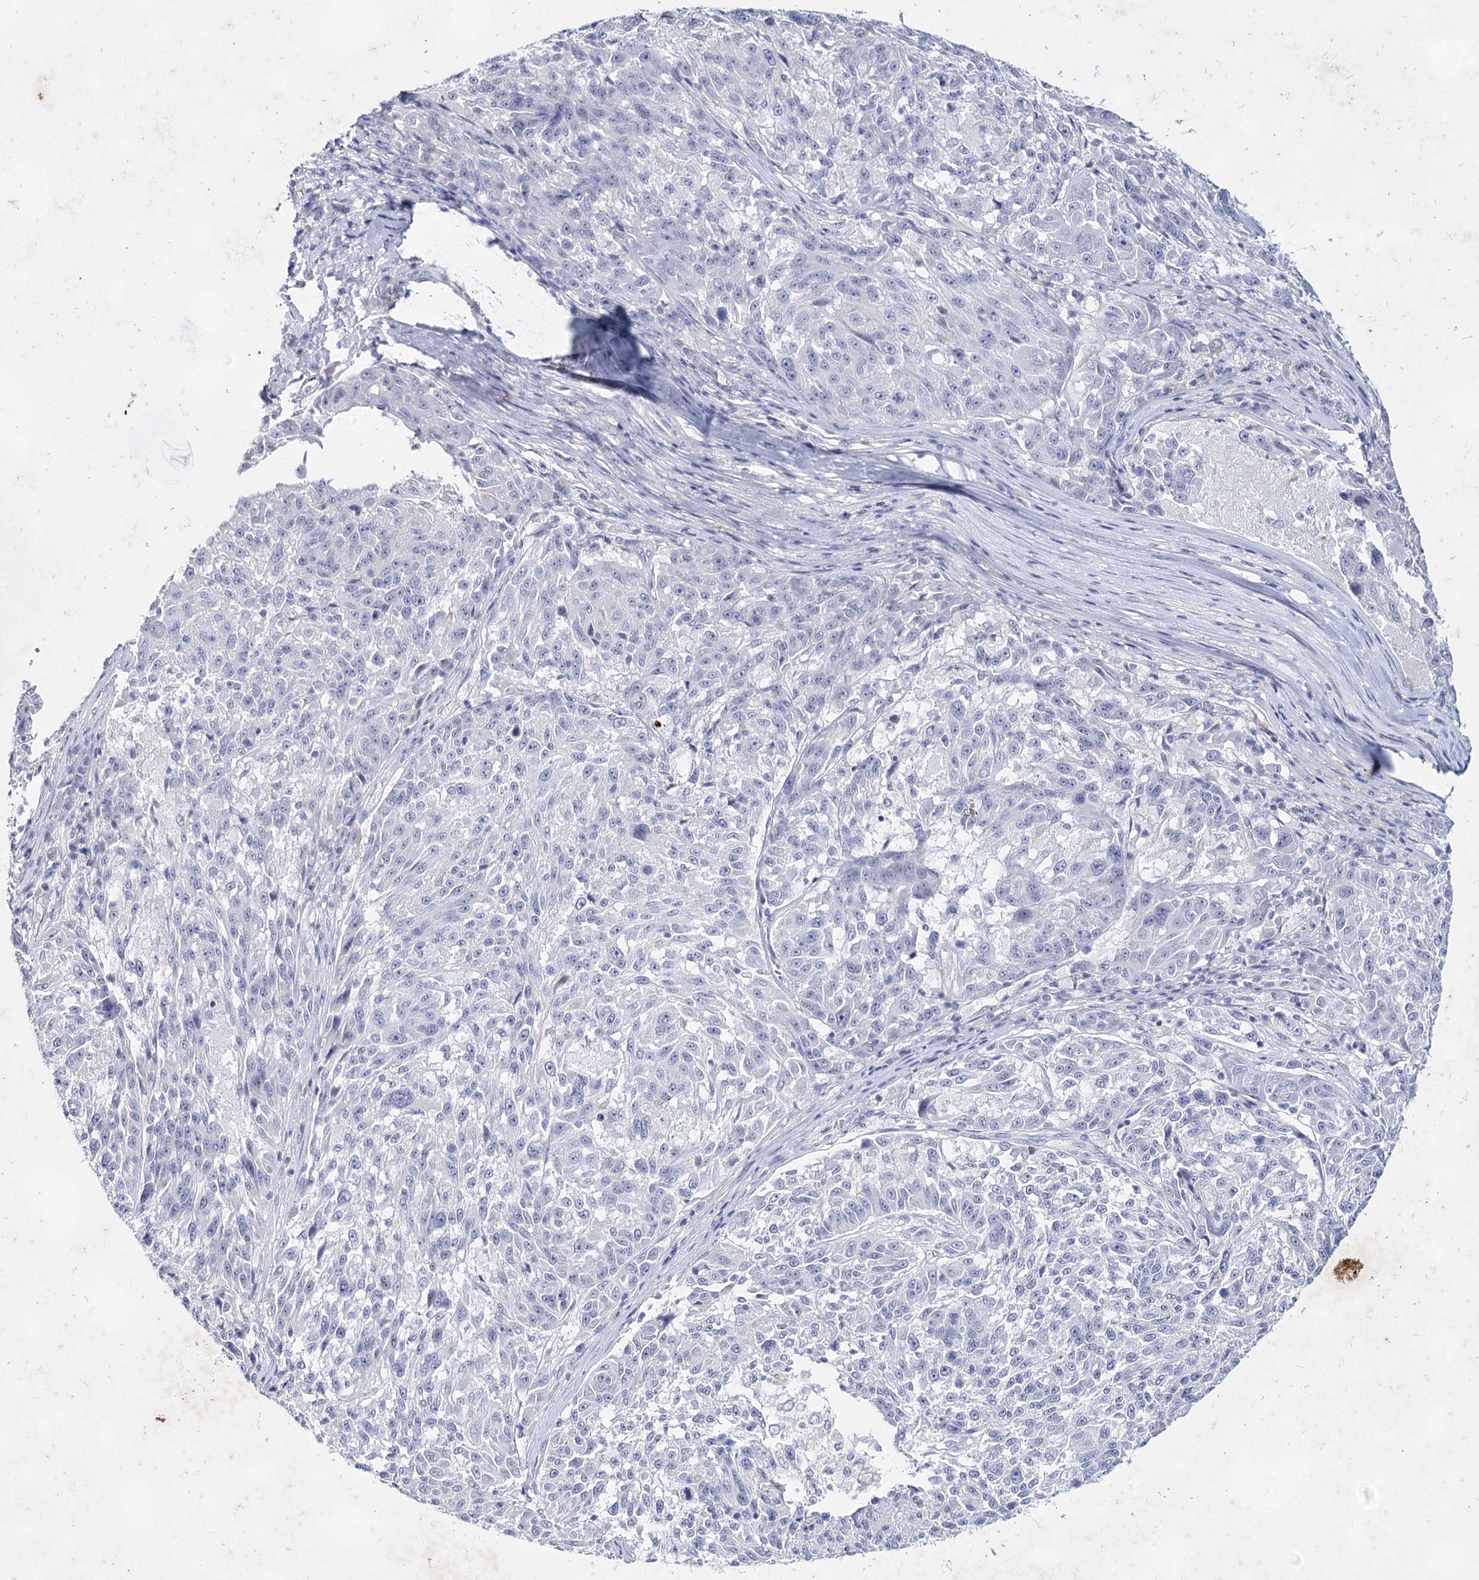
{"staining": {"intensity": "negative", "quantity": "none", "location": "none"}, "tissue": "melanoma", "cell_type": "Tumor cells", "image_type": "cancer", "snomed": [{"axis": "morphology", "description": "Malignant melanoma, NOS"}, {"axis": "topography", "description": "Skin"}], "caption": "Image shows no significant protein staining in tumor cells of melanoma.", "gene": "CCDC73", "patient": {"sex": "male", "age": 53}}